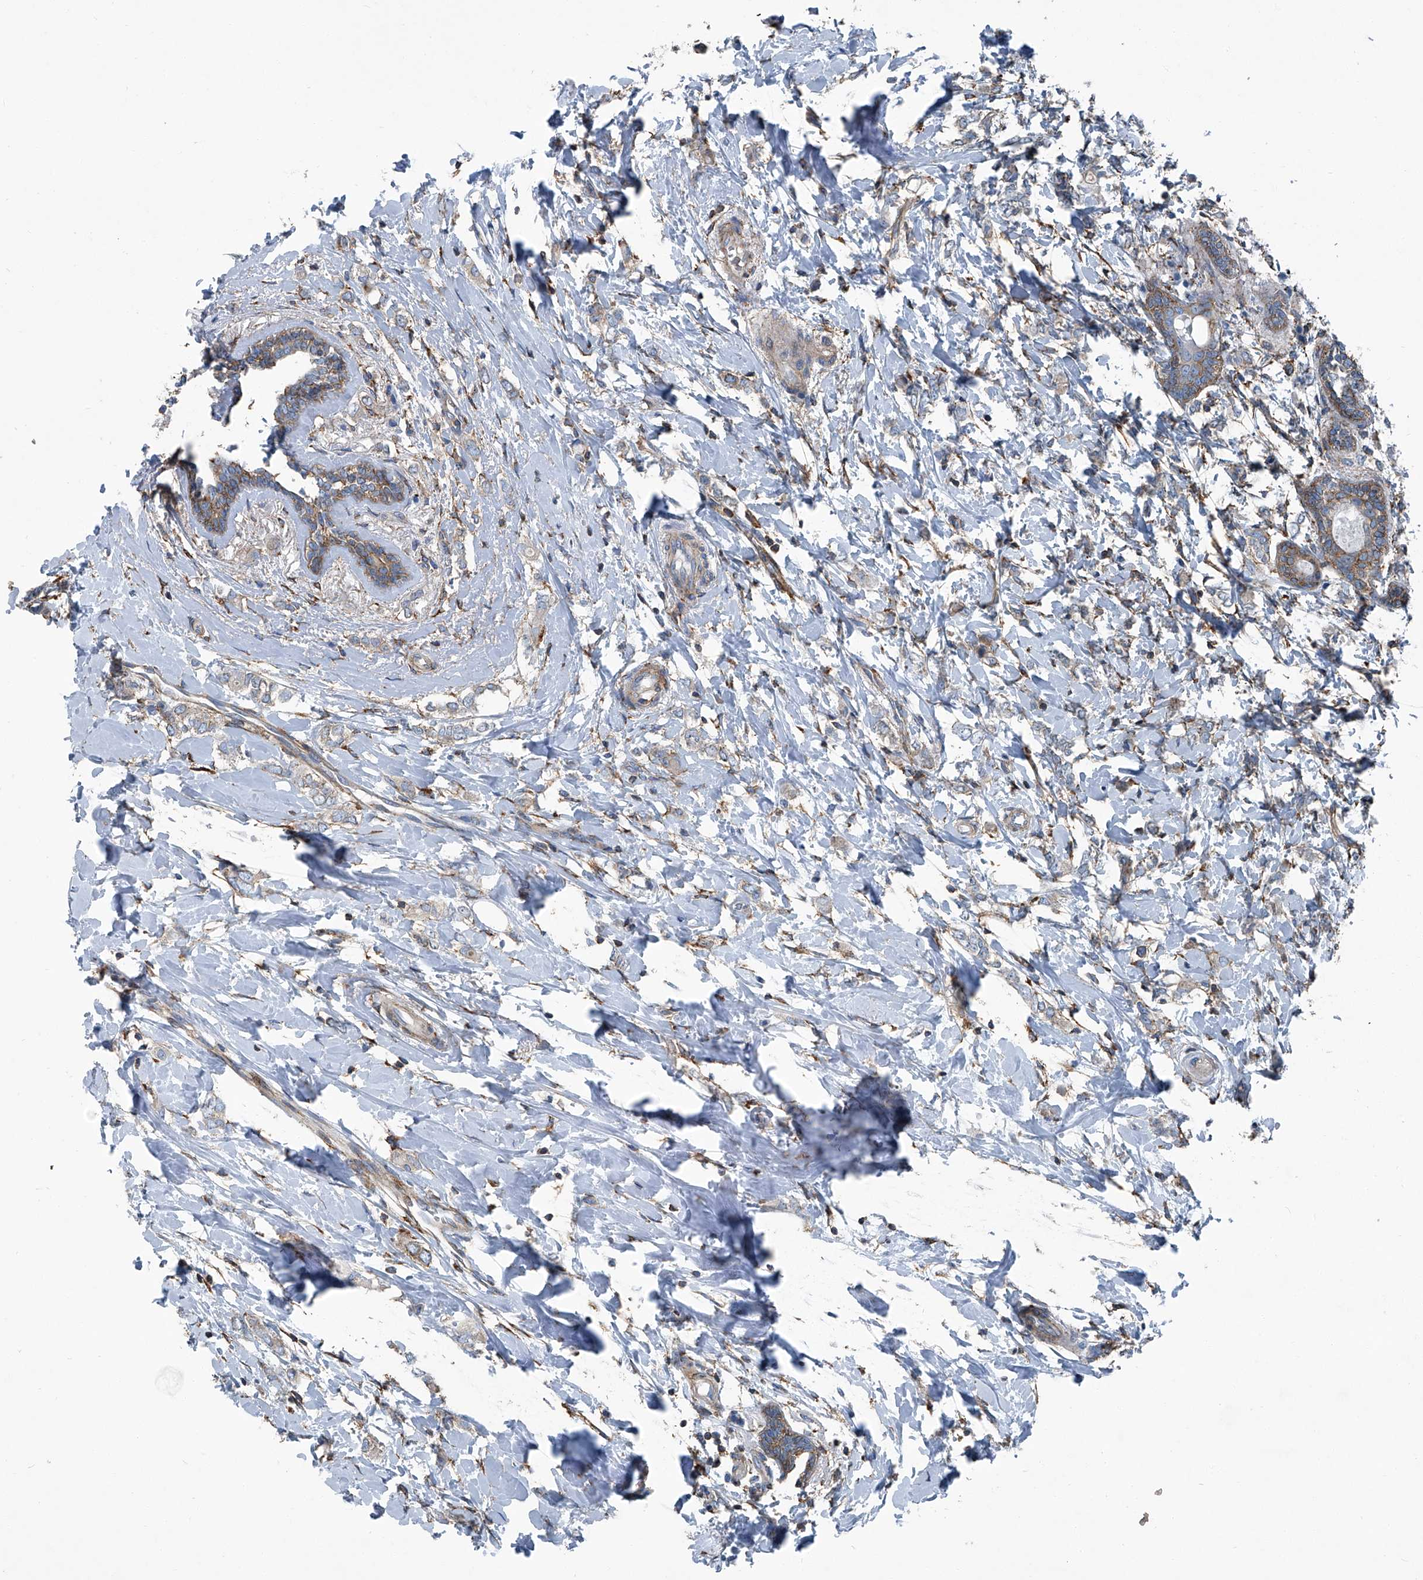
{"staining": {"intensity": "weak", "quantity": "<25%", "location": "cytoplasmic/membranous"}, "tissue": "breast cancer", "cell_type": "Tumor cells", "image_type": "cancer", "snomed": [{"axis": "morphology", "description": "Normal tissue, NOS"}, {"axis": "morphology", "description": "Lobular carcinoma"}, {"axis": "topography", "description": "Breast"}], "caption": "Tumor cells are negative for brown protein staining in lobular carcinoma (breast).", "gene": "SEPTIN7", "patient": {"sex": "female", "age": 47}}